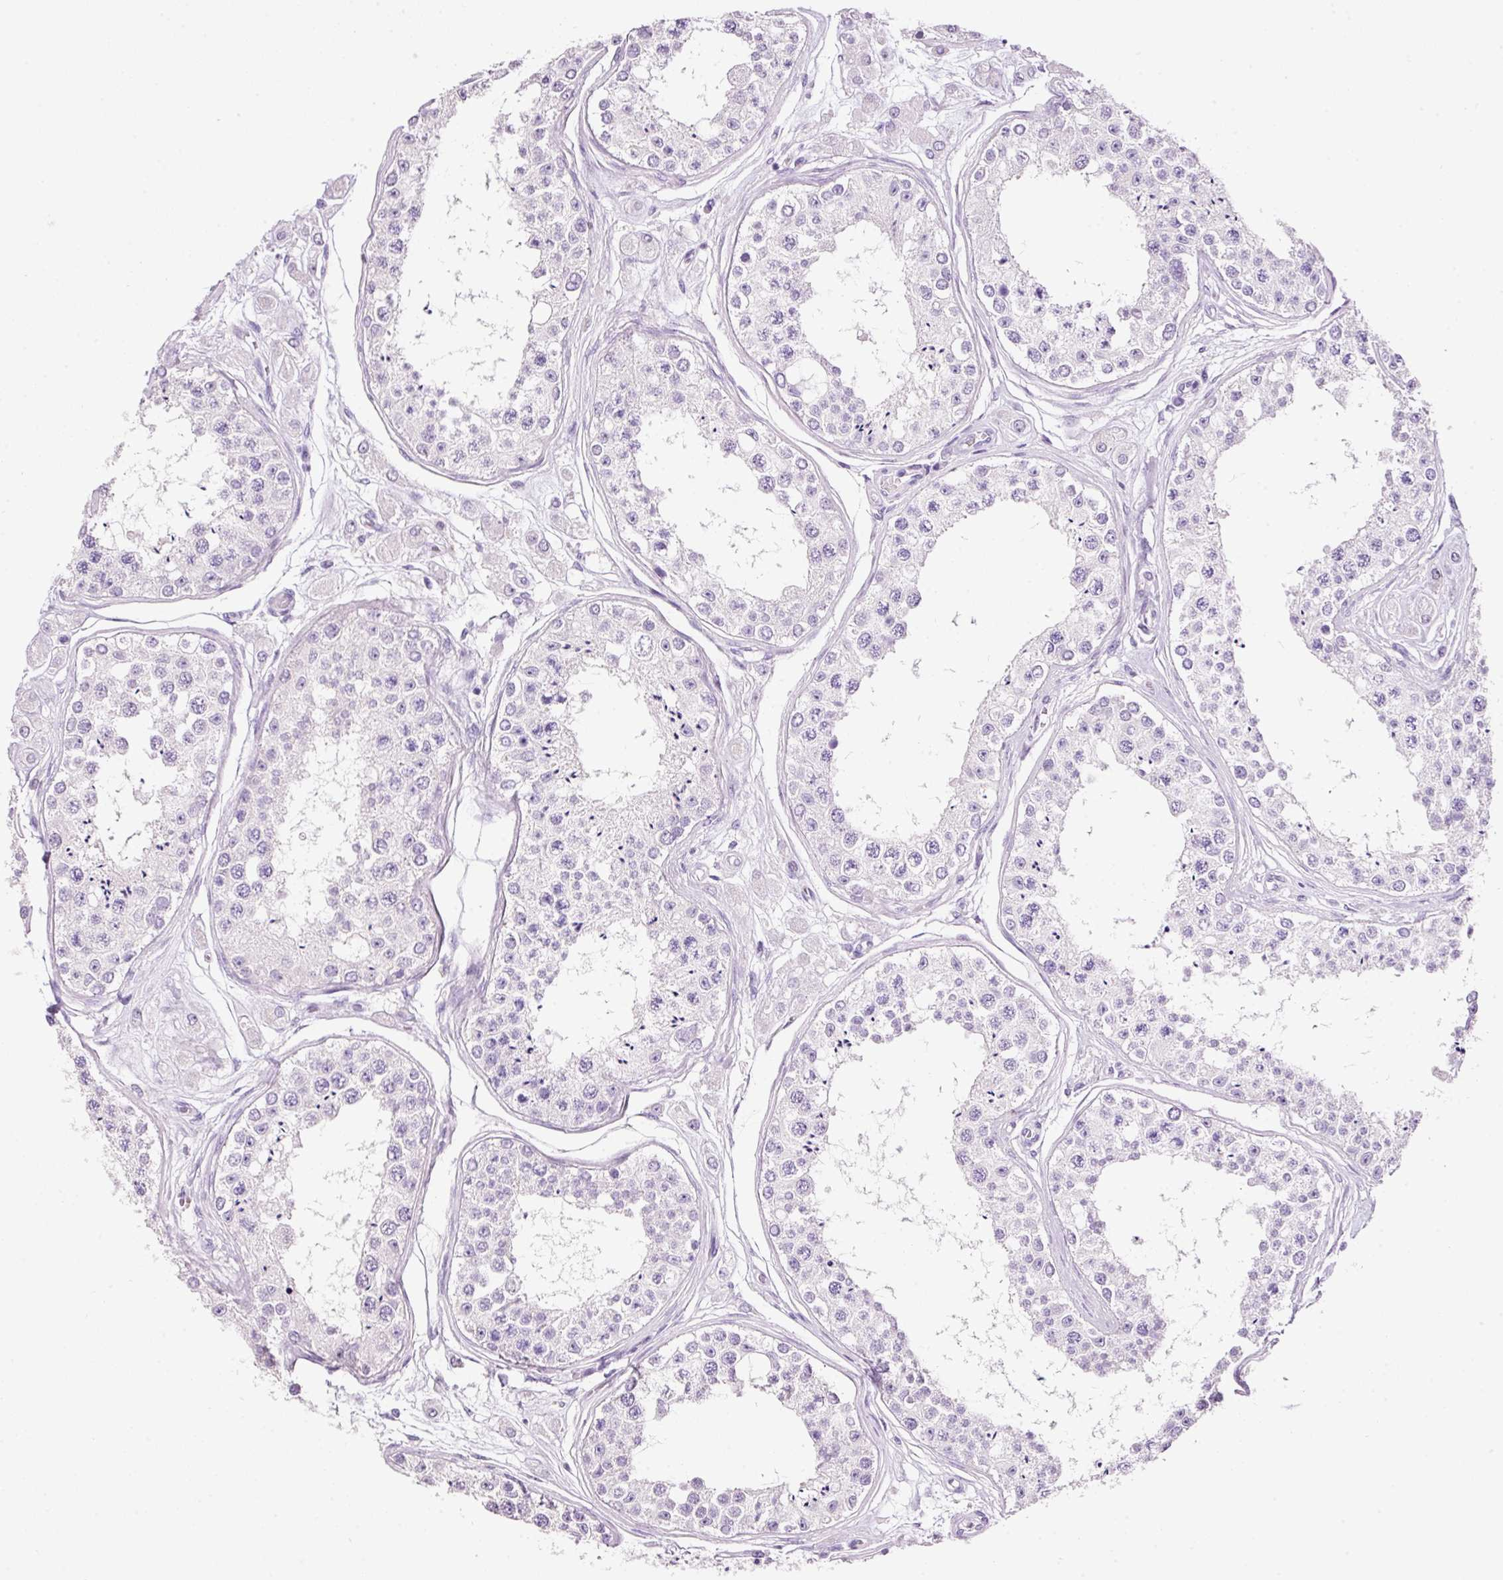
{"staining": {"intensity": "negative", "quantity": "none", "location": "none"}, "tissue": "testis", "cell_type": "Cells in seminiferous ducts", "image_type": "normal", "snomed": [{"axis": "morphology", "description": "Normal tissue, NOS"}, {"axis": "topography", "description": "Testis"}], "caption": "There is no significant expression in cells in seminiferous ducts of testis. Brightfield microscopy of immunohistochemistry (IHC) stained with DAB (3,3'-diaminobenzidine) (brown) and hematoxylin (blue), captured at high magnification.", "gene": "BSND", "patient": {"sex": "male", "age": 25}}